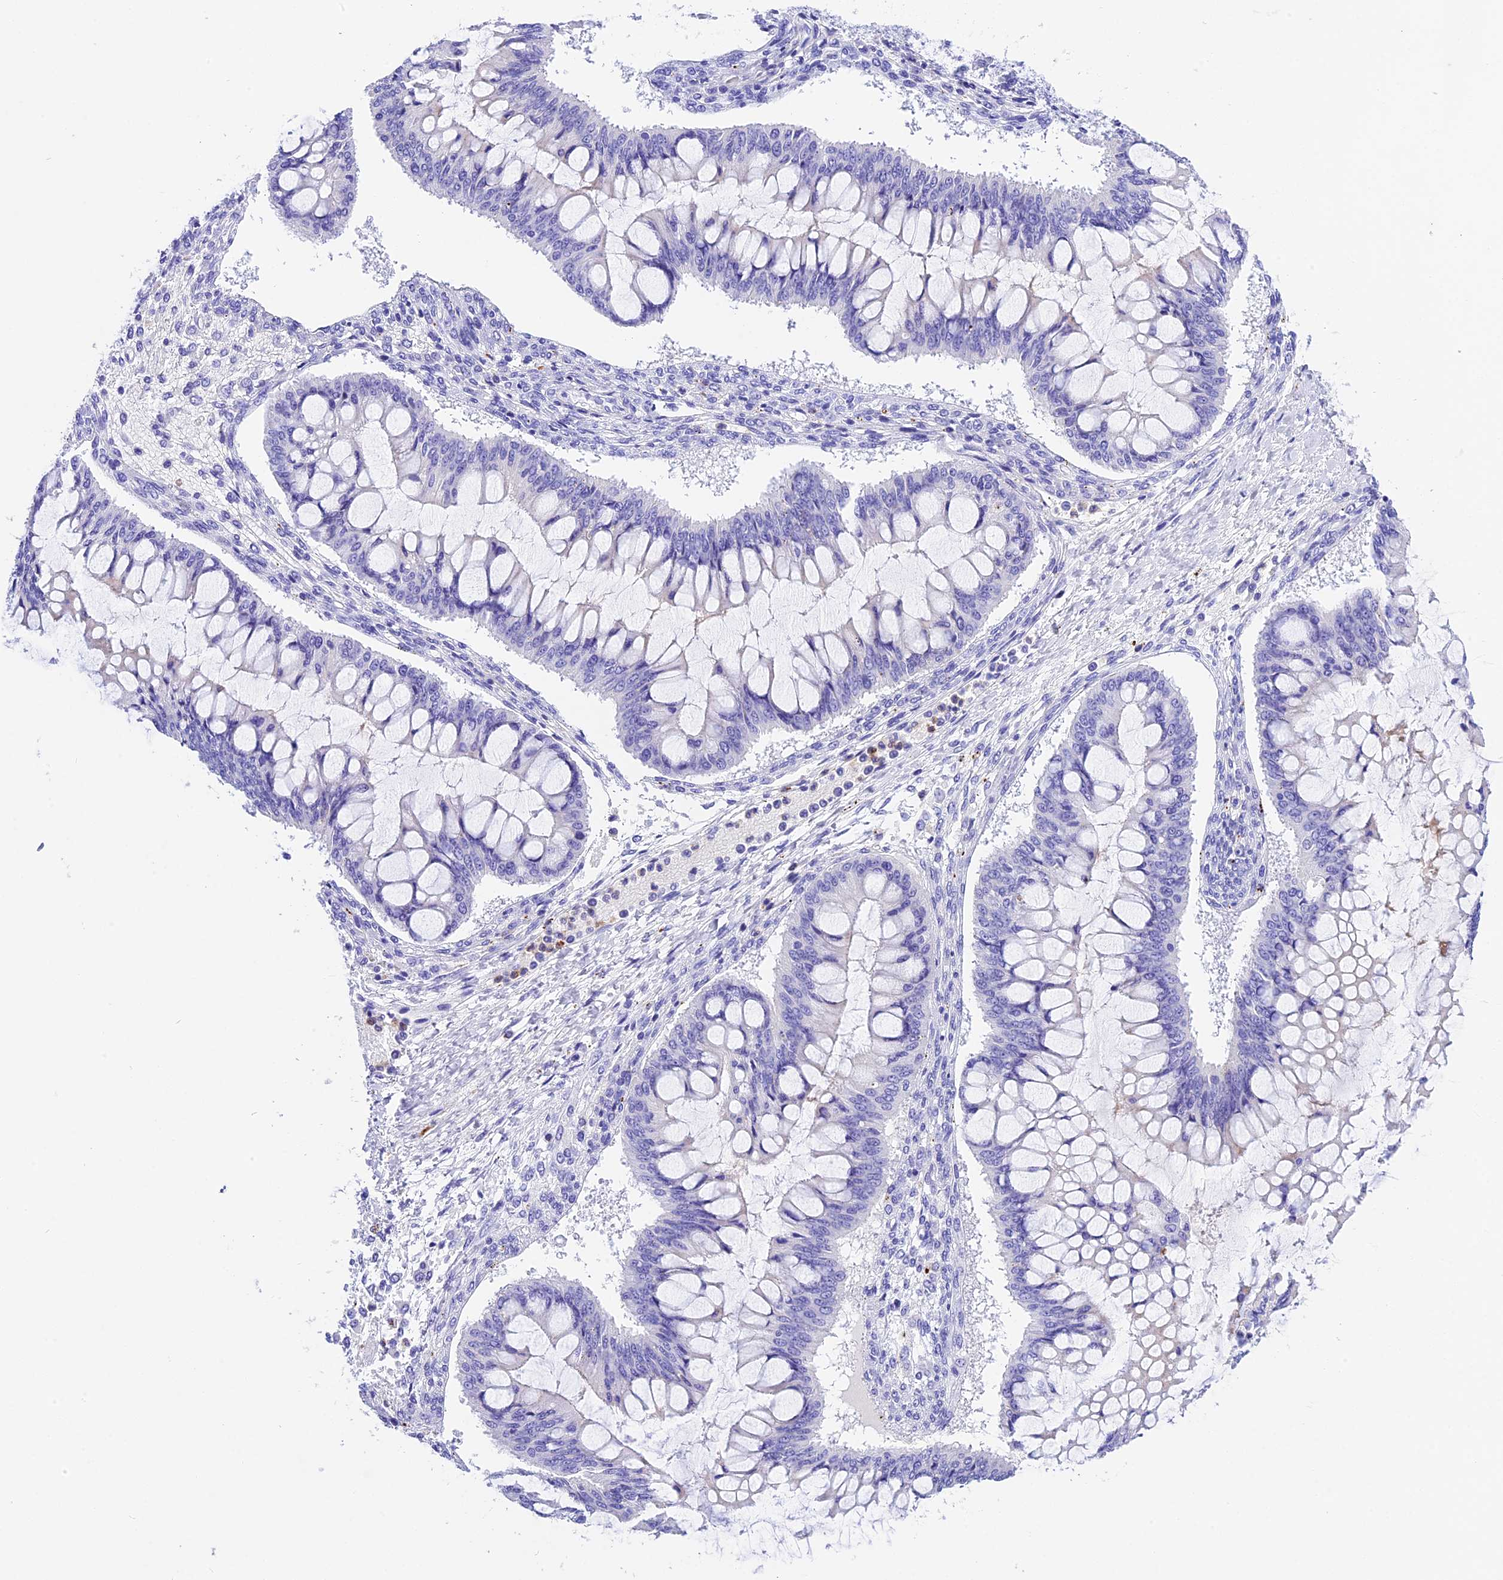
{"staining": {"intensity": "negative", "quantity": "none", "location": "none"}, "tissue": "ovarian cancer", "cell_type": "Tumor cells", "image_type": "cancer", "snomed": [{"axis": "morphology", "description": "Cystadenocarcinoma, mucinous, NOS"}, {"axis": "topography", "description": "Ovary"}], "caption": "Immunohistochemistry (IHC) of human ovarian cancer reveals no staining in tumor cells.", "gene": "PSG11", "patient": {"sex": "female", "age": 73}}